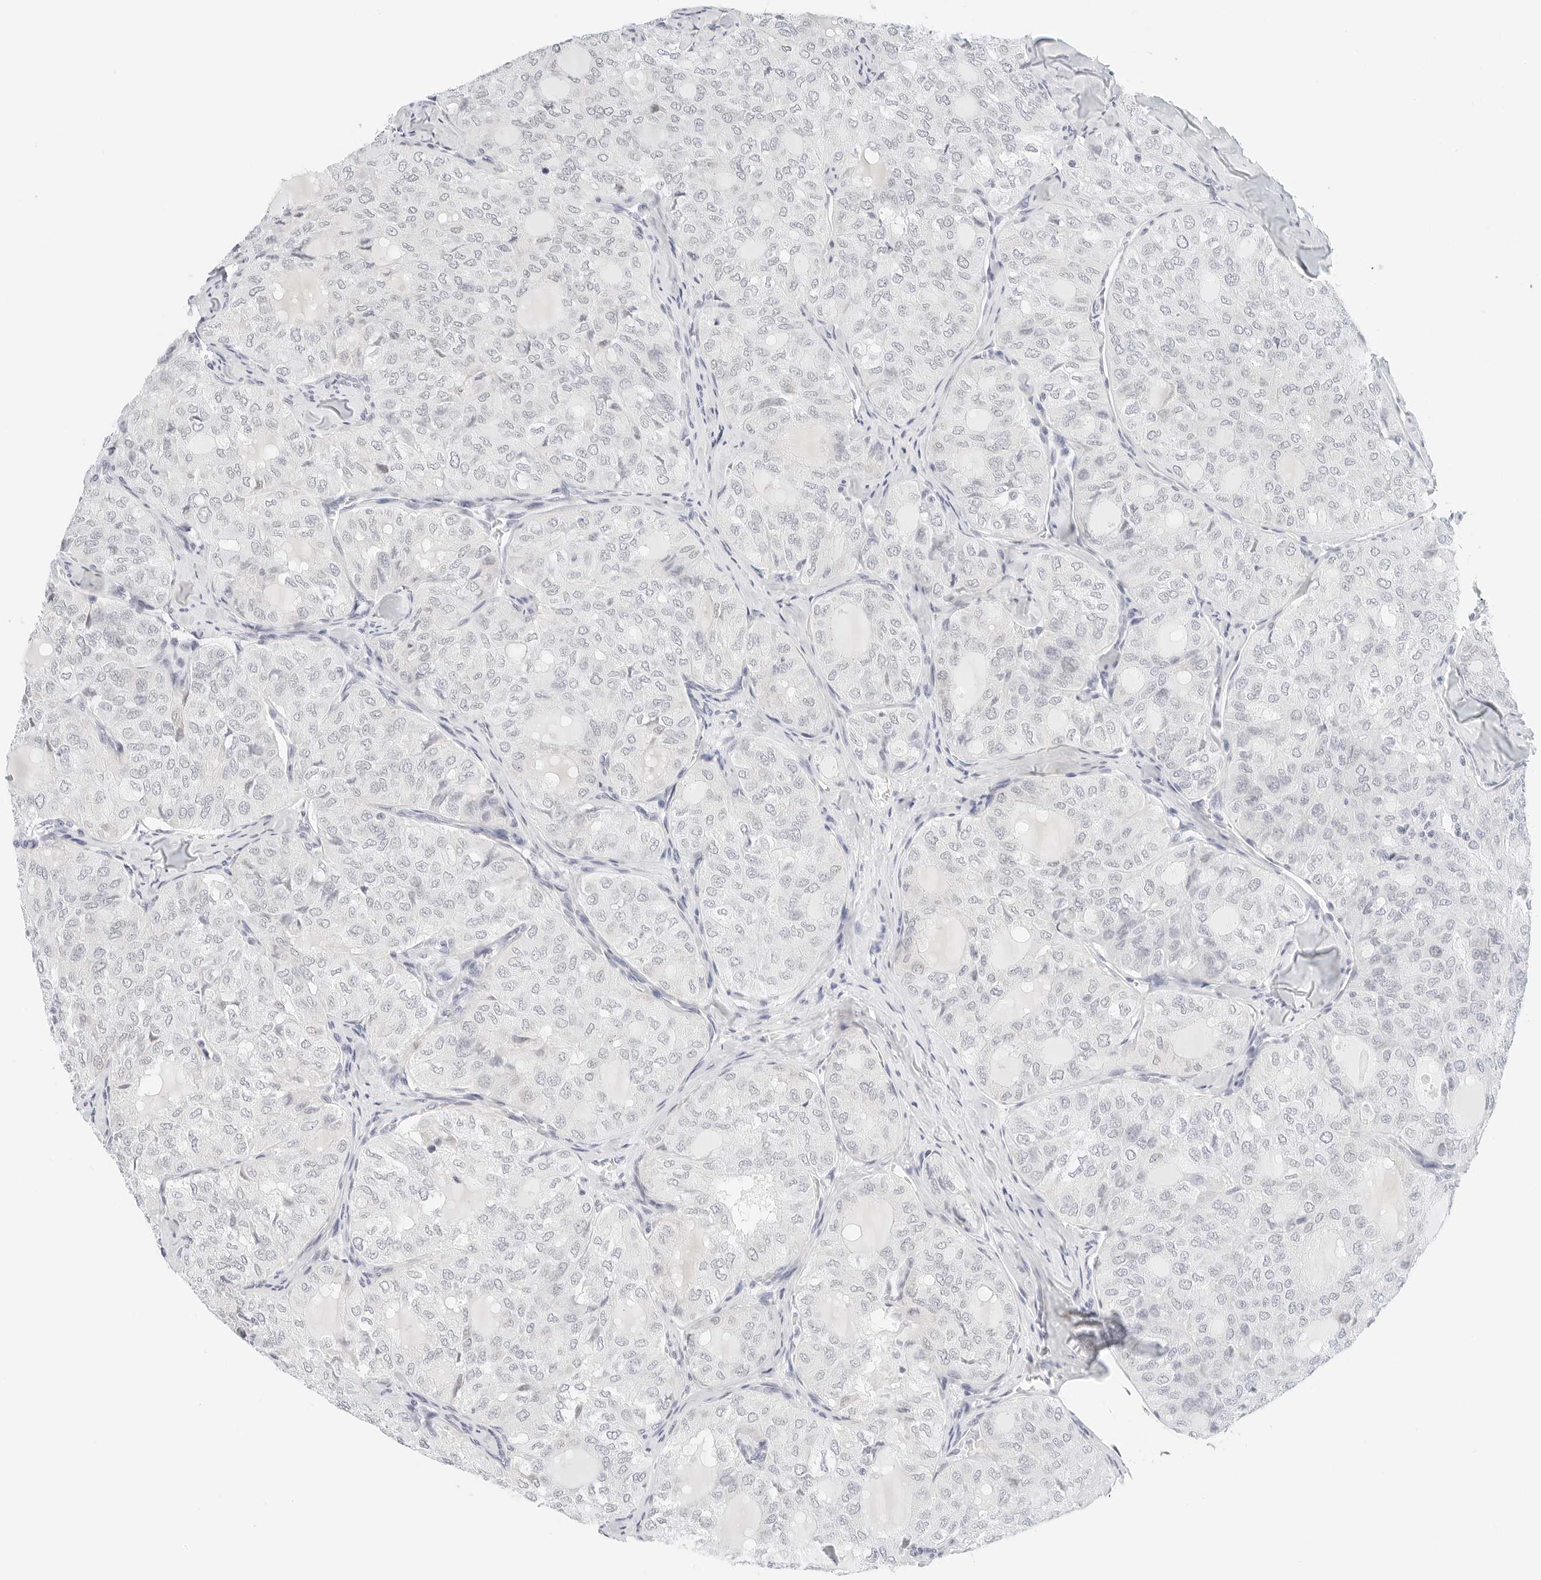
{"staining": {"intensity": "negative", "quantity": "none", "location": "none"}, "tissue": "thyroid cancer", "cell_type": "Tumor cells", "image_type": "cancer", "snomed": [{"axis": "morphology", "description": "Follicular adenoma carcinoma, NOS"}, {"axis": "topography", "description": "Thyroid gland"}], "caption": "Immunohistochemistry micrograph of human thyroid cancer (follicular adenoma carcinoma) stained for a protein (brown), which shows no staining in tumor cells.", "gene": "CD22", "patient": {"sex": "male", "age": 75}}